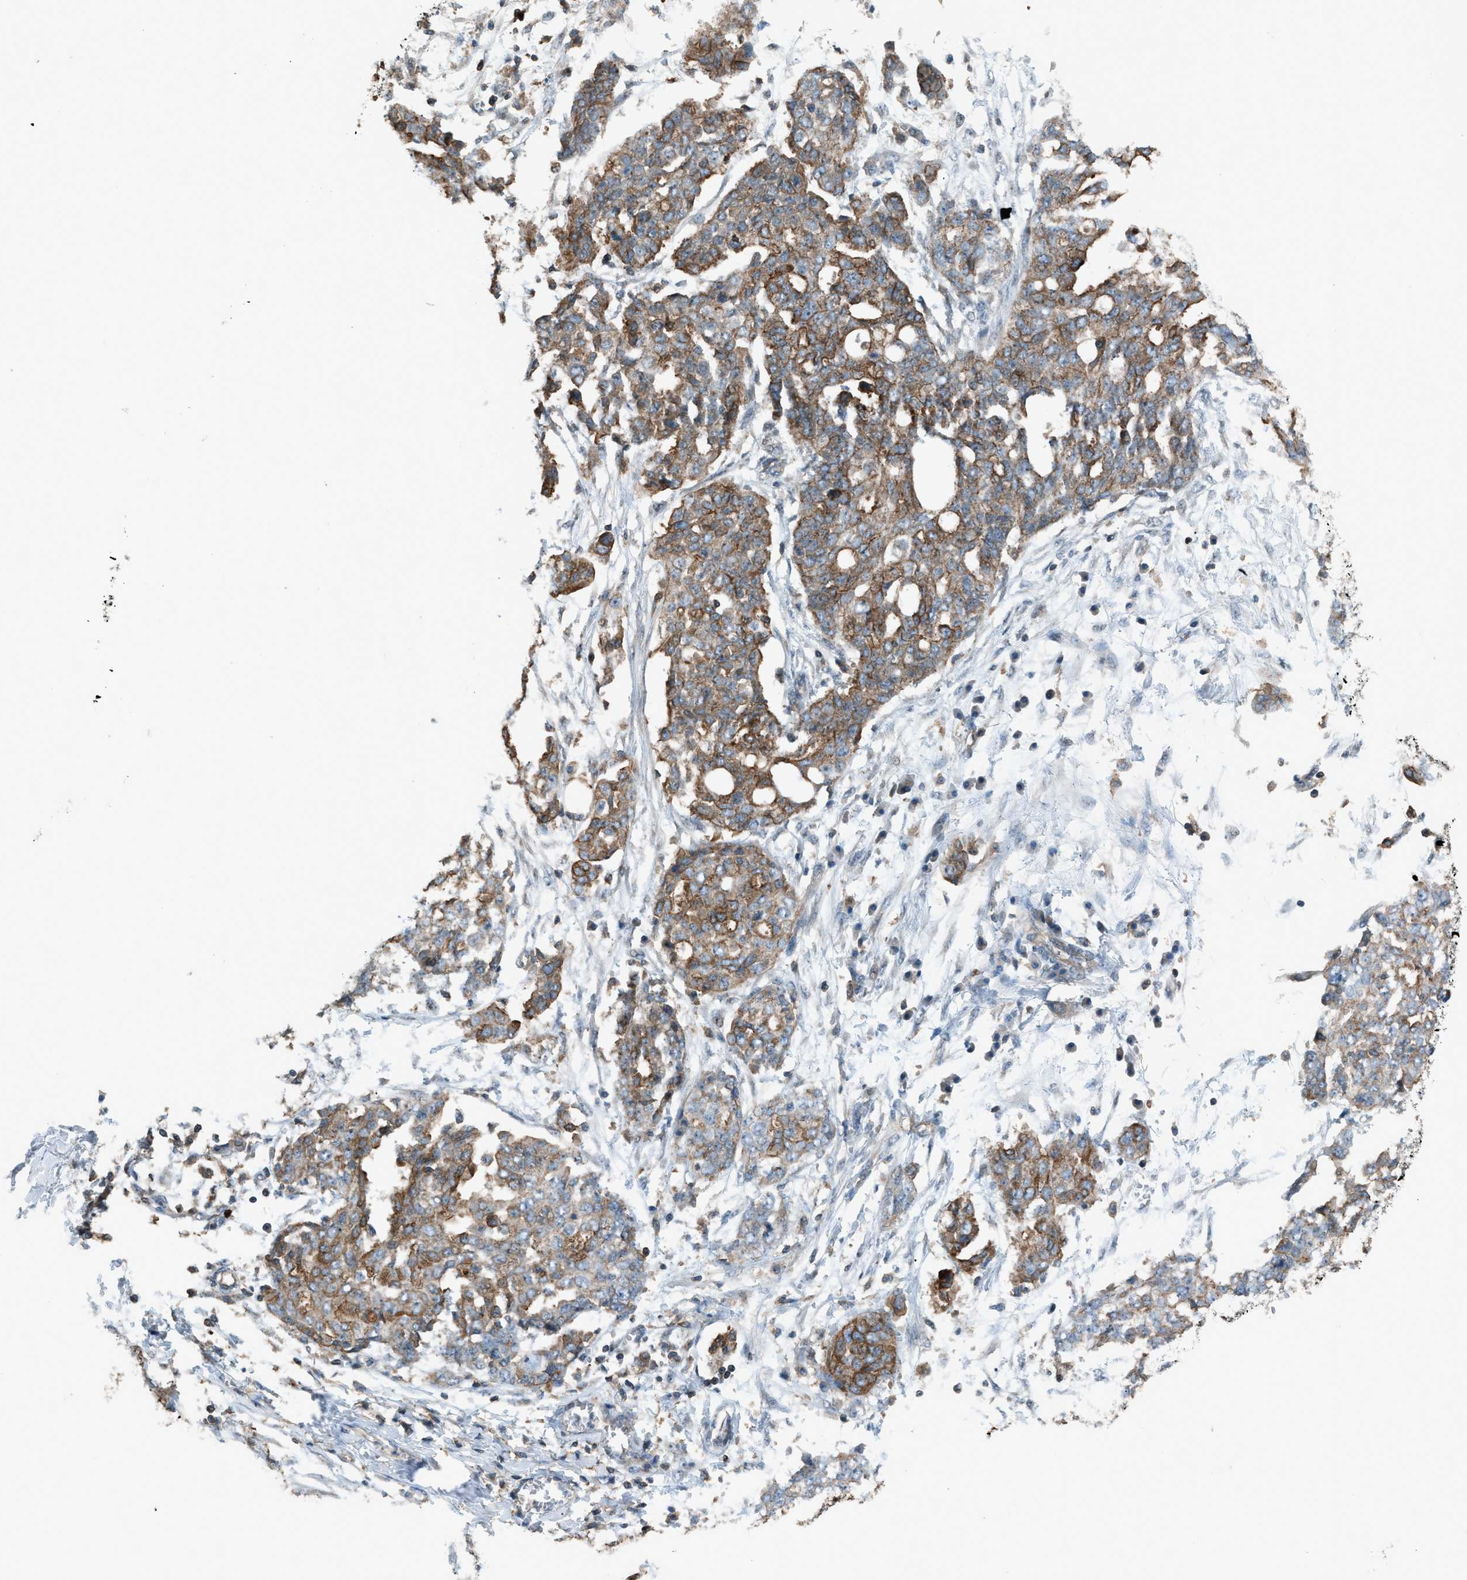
{"staining": {"intensity": "moderate", "quantity": ">75%", "location": "cytoplasmic/membranous"}, "tissue": "ovarian cancer", "cell_type": "Tumor cells", "image_type": "cancer", "snomed": [{"axis": "morphology", "description": "Cystadenocarcinoma, serous, NOS"}, {"axis": "topography", "description": "Soft tissue"}, {"axis": "topography", "description": "Ovary"}], "caption": "Human serous cystadenocarcinoma (ovarian) stained with a protein marker reveals moderate staining in tumor cells.", "gene": "DYRK1A", "patient": {"sex": "female", "age": 57}}